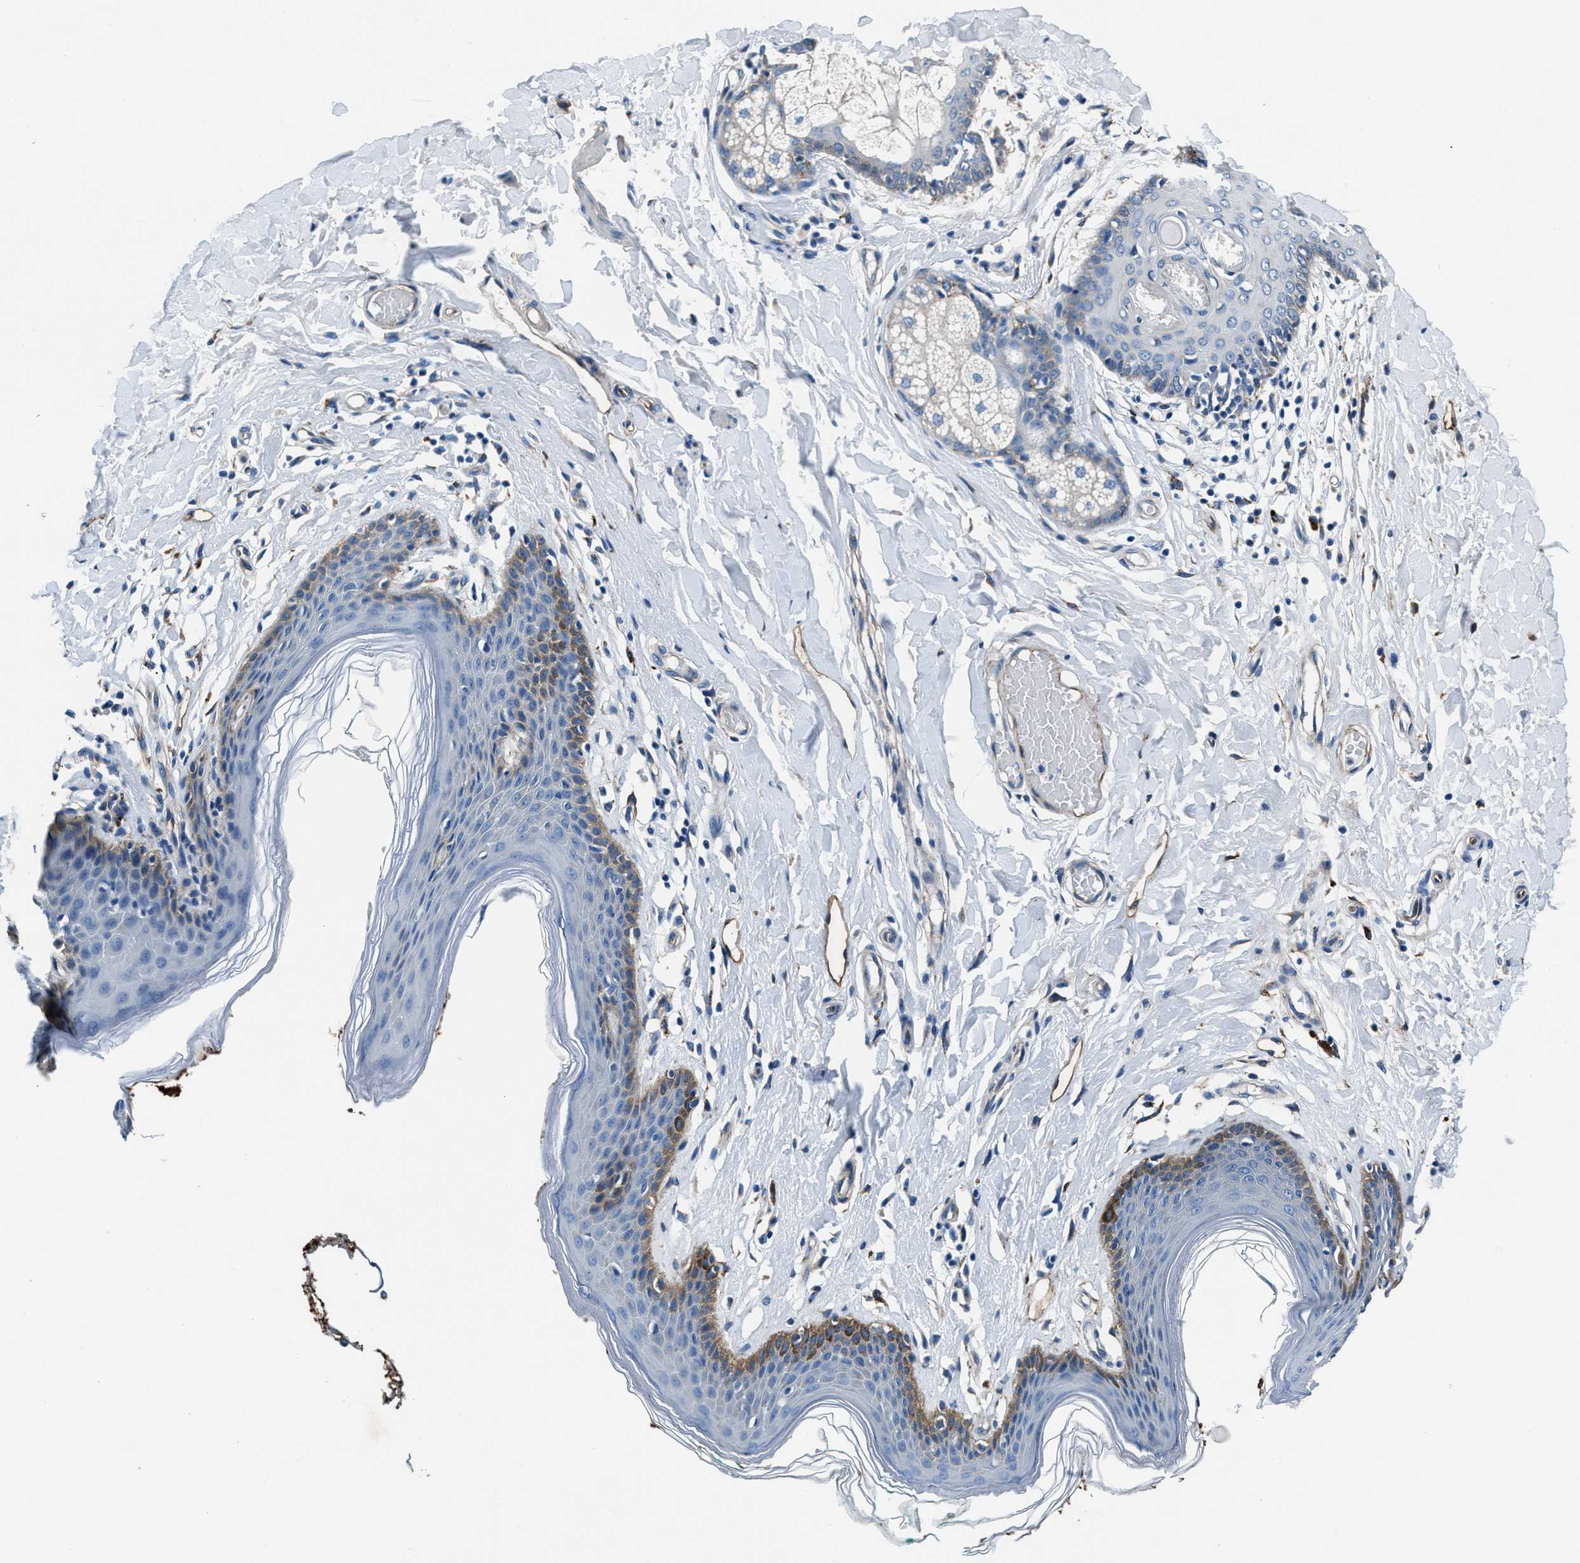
{"staining": {"intensity": "moderate", "quantity": "<25%", "location": "cytoplasmic/membranous"}, "tissue": "skin", "cell_type": "Epidermal cells", "image_type": "normal", "snomed": [{"axis": "morphology", "description": "Normal tissue, NOS"}, {"axis": "topography", "description": "Vulva"}], "caption": "Moderate cytoplasmic/membranous expression is identified in about <25% of epidermal cells in normal skin.", "gene": "PRTFDC1", "patient": {"sex": "female", "age": 66}}